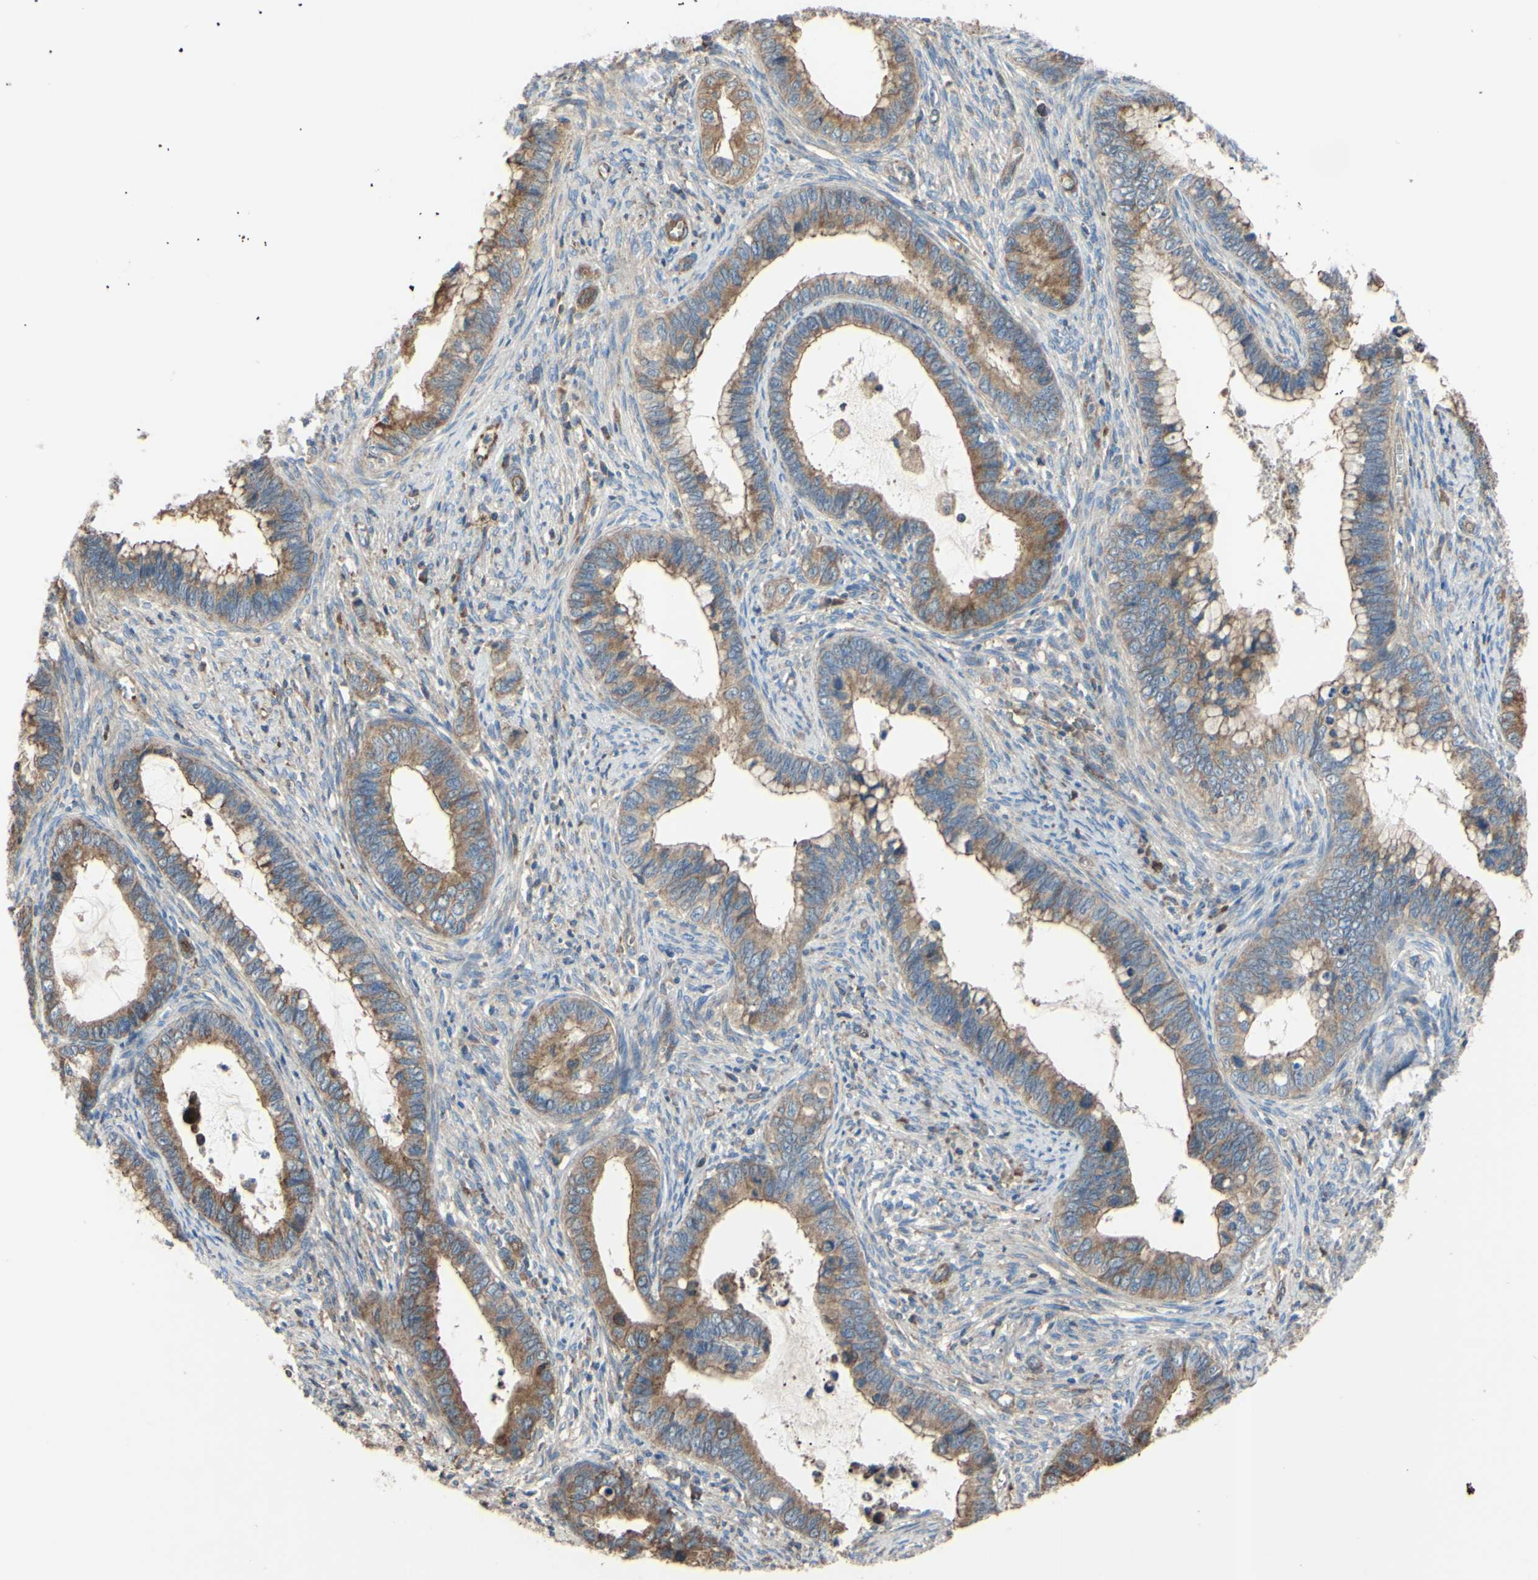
{"staining": {"intensity": "moderate", "quantity": ">75%", "location": "cytoplasmic/membranous"}, "tissue": "cervical cancer", "cell_type": "Tumor cells", "image_type": "cancer", "snomed": [{"axis": "morphology", "description": "Adenocarcinoma, NOS"}, {"axis": "topography", "description": "Cervix"}], "caption": "An immunohistochemistry image of neoplastic tissue is shown. Protein staining in brown highlights moderate cytoplasmic/membranous positivity in cervical cancer within tumor cells. (DAB IHC, brown staining for protein, blue staining for nuclei).", "gene": "BECN1", "patient": {"sex": "female", "age": 44}}